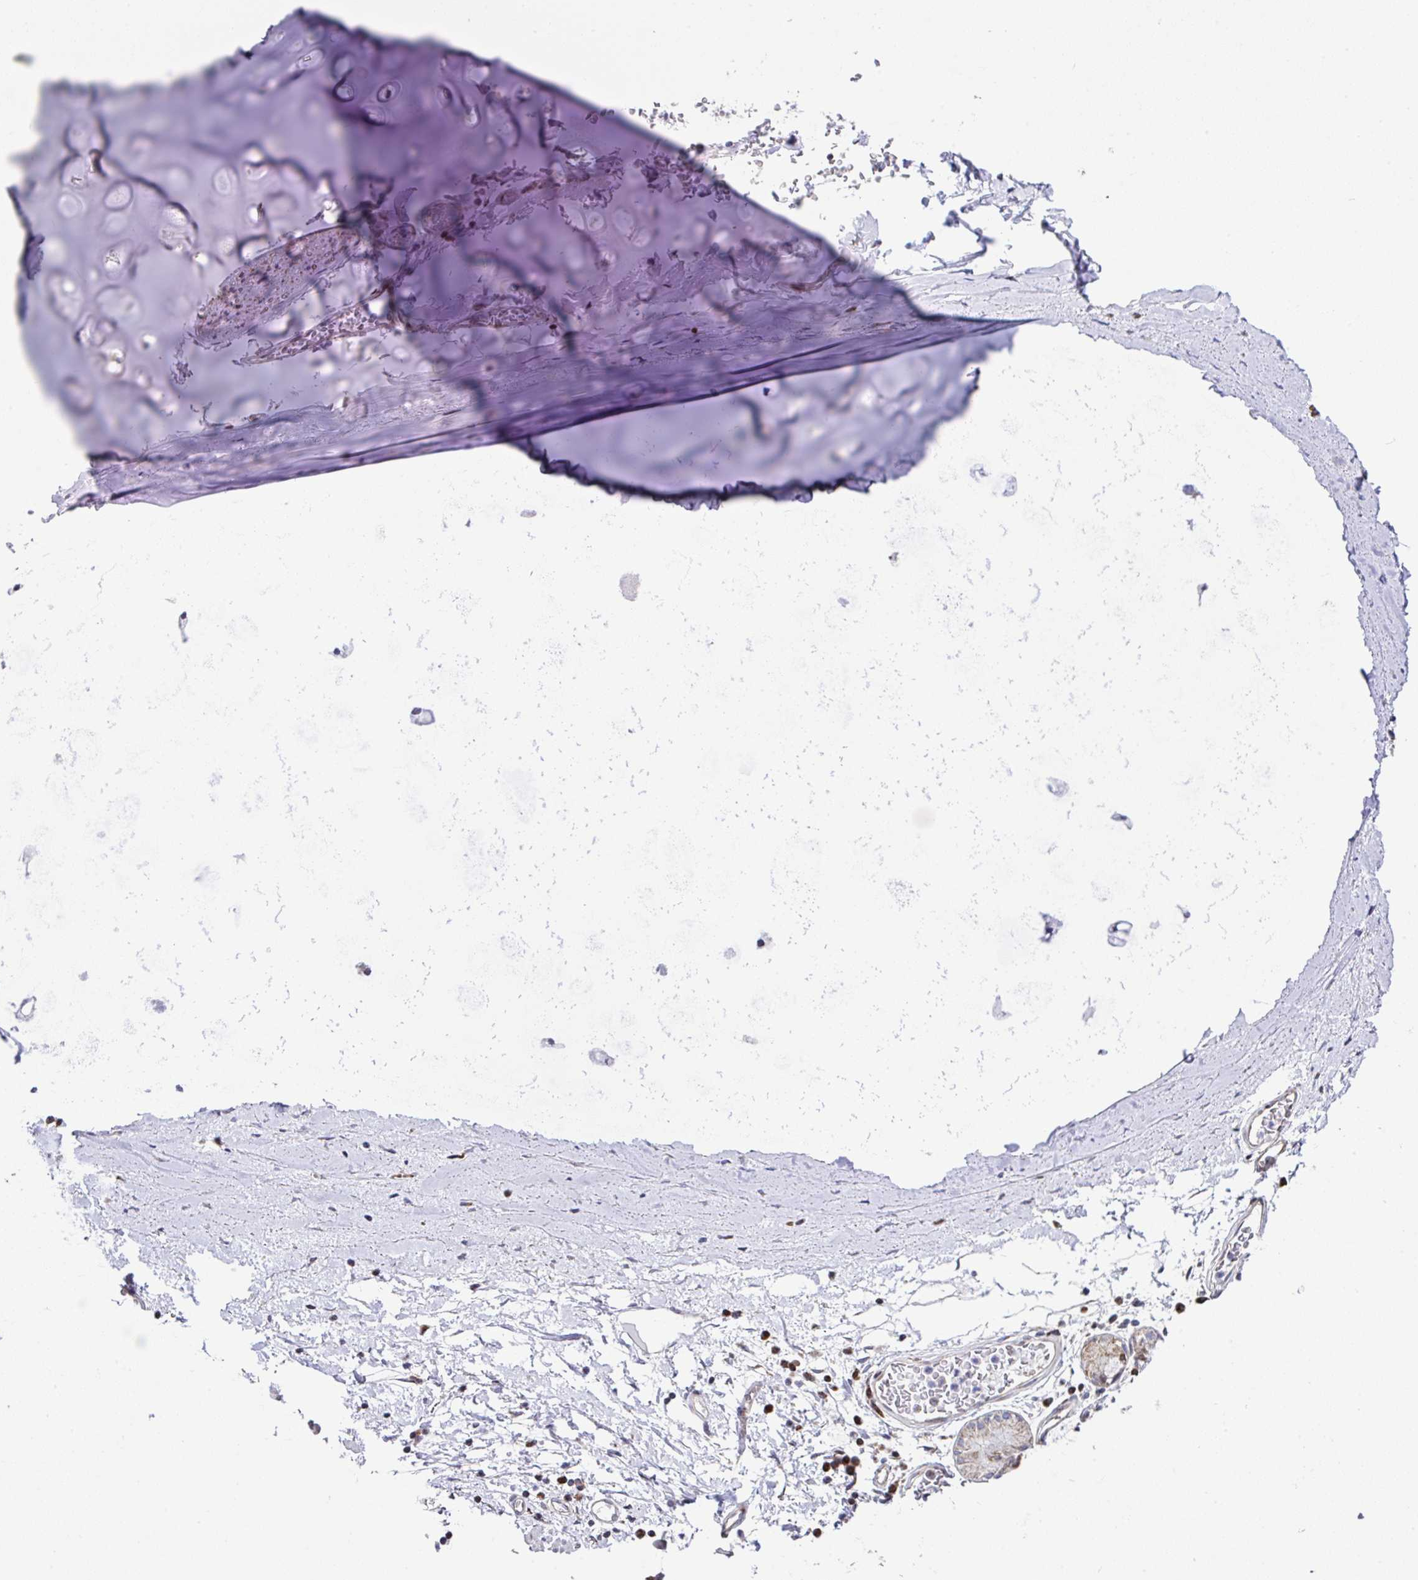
{"staining": {"intensity": "moderate", "quantity": "<25%", "location": "cytoplasmic/membranous"}, "tissue": "soft tissue", "cell_type": "Chondrocytes", "image_type": "normal", "snomed": [{"axis": "morphology", "description": "Normal tissue, NOS"}, {"axis": "morphology", "description": "Degeneration, NOS"}, {"axis": "topography", "description": "Cartilage tissue"}, {"axis": "topography", "description": "Lung"}], "caption": "Immunohistochemistry (IHC) (DAB) staining of unremarkable soft tissue reveals moderate cytoplasmic/membranous protein expression in about <25% of chondrocytes.", "gene": "FIGNL1", "patient": {"sex": "female", "age": 61}}